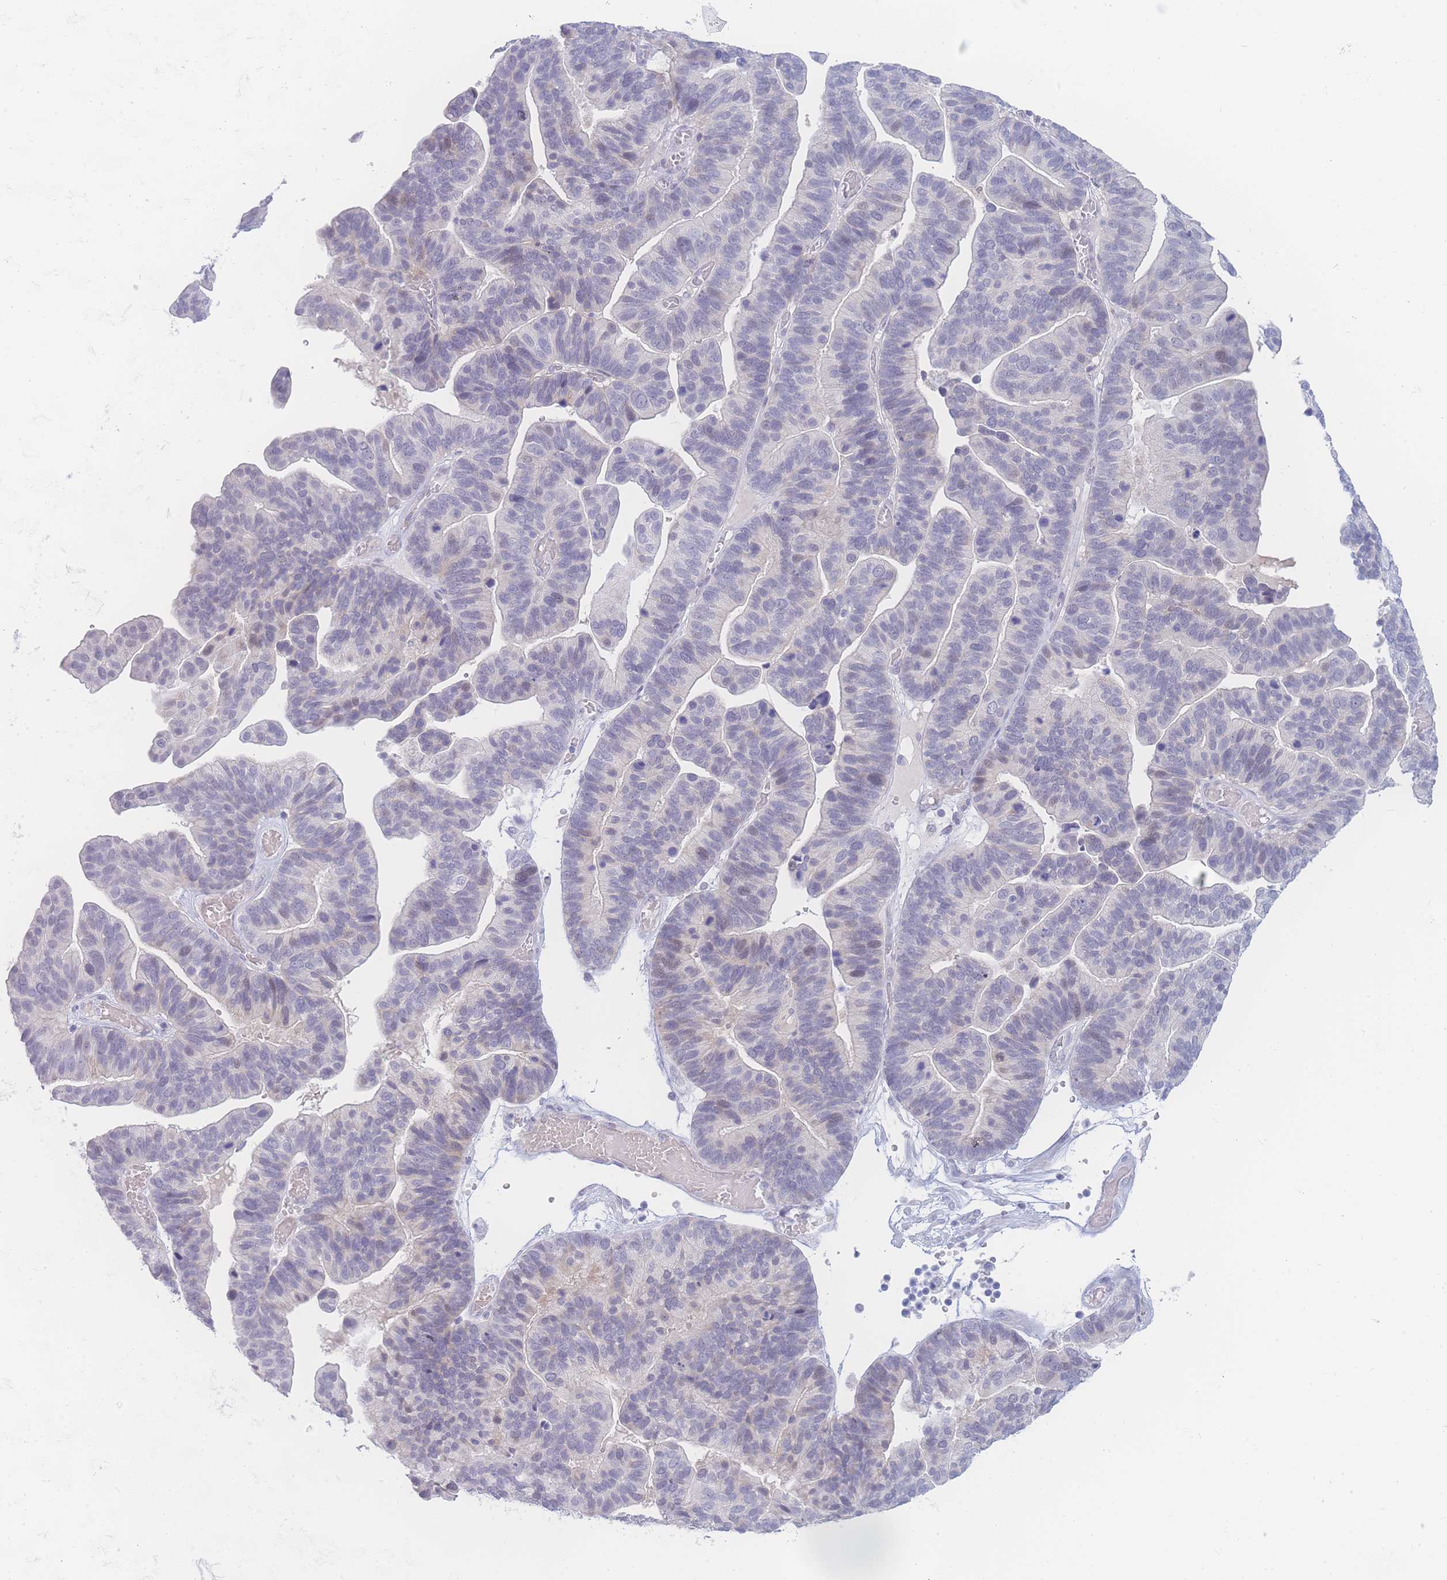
{"staining": {"intensity": "negative", "quantity": "none", "location": "none"}, "tissue": "ovarian cancer", "cell_type": "Tumor cells", "image_type": "cancer", "snomed": [{"axis": "morphology", "description": "Cystadenocarcinoma, serous, NOS"}, {"axis": "topography", "description": "Ovary"}], "caption": "A histopathology image of ovarian cancer stained for a protein demonstrates no brown staining in tumor cells.", "gene": "PRSS22", "patient": {"sex": "female", "age": 56}}